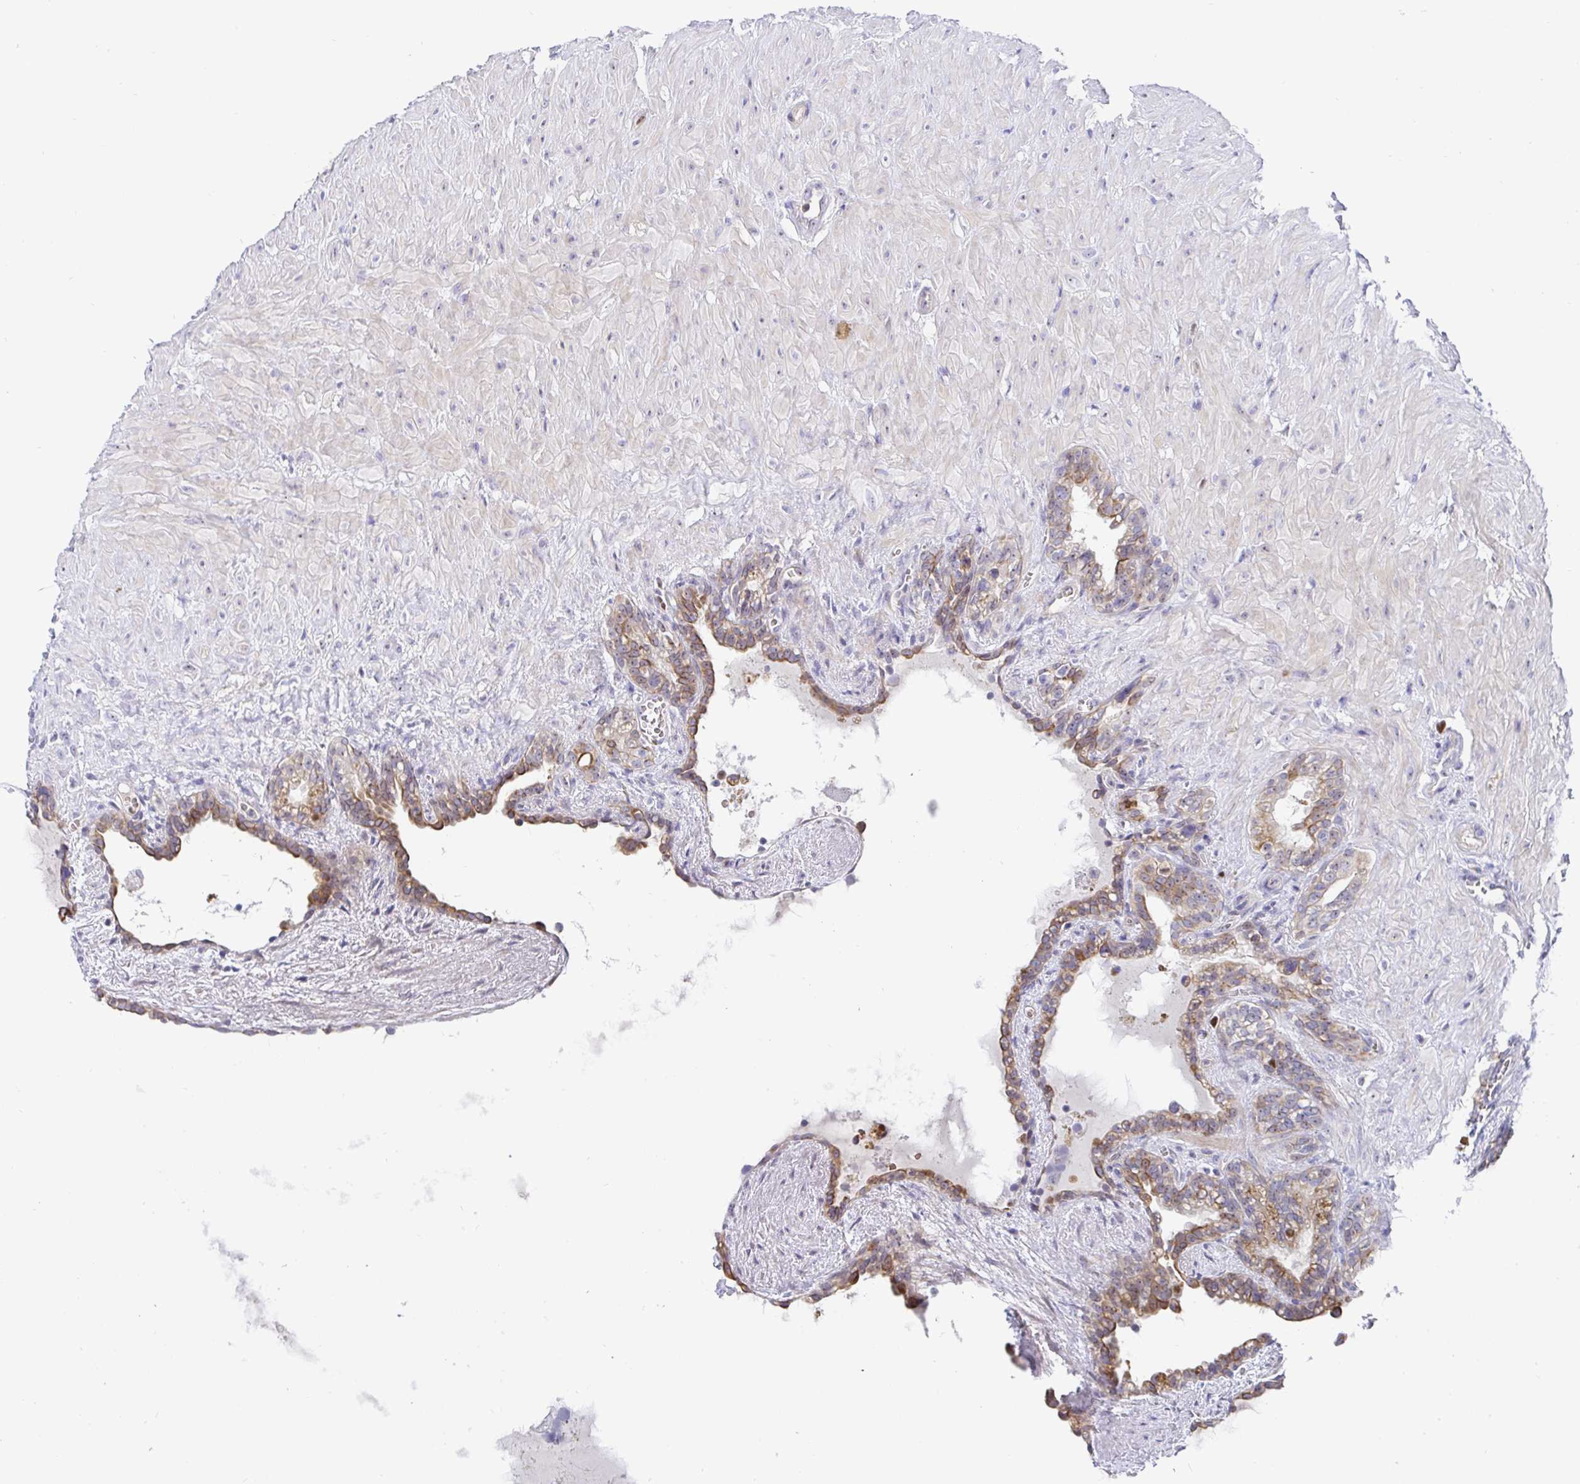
{"staining": {"intensity": "weak", "quantity": "25%-75%", "location": "cytoplasmic/membranous"}, "tissue": "seminal vesicle", "cell_type": "Glandular cells", "image_type": "normal", "snomed": [{"axis": "morphology", "description": "Normal tissue, NOS"}, {"axis": "topography", "description": "Seminal veicle"}], "caption": "The immunohistochemical stain labels weak cytoplasmic/membranous positivity in glandular cells of normal seminal vesicle. The protein of interest is shown in brown color, while the nuclei are stained blue.", "gene": "TIMELESS", "patient": {"sex": "male", "age": 76}}